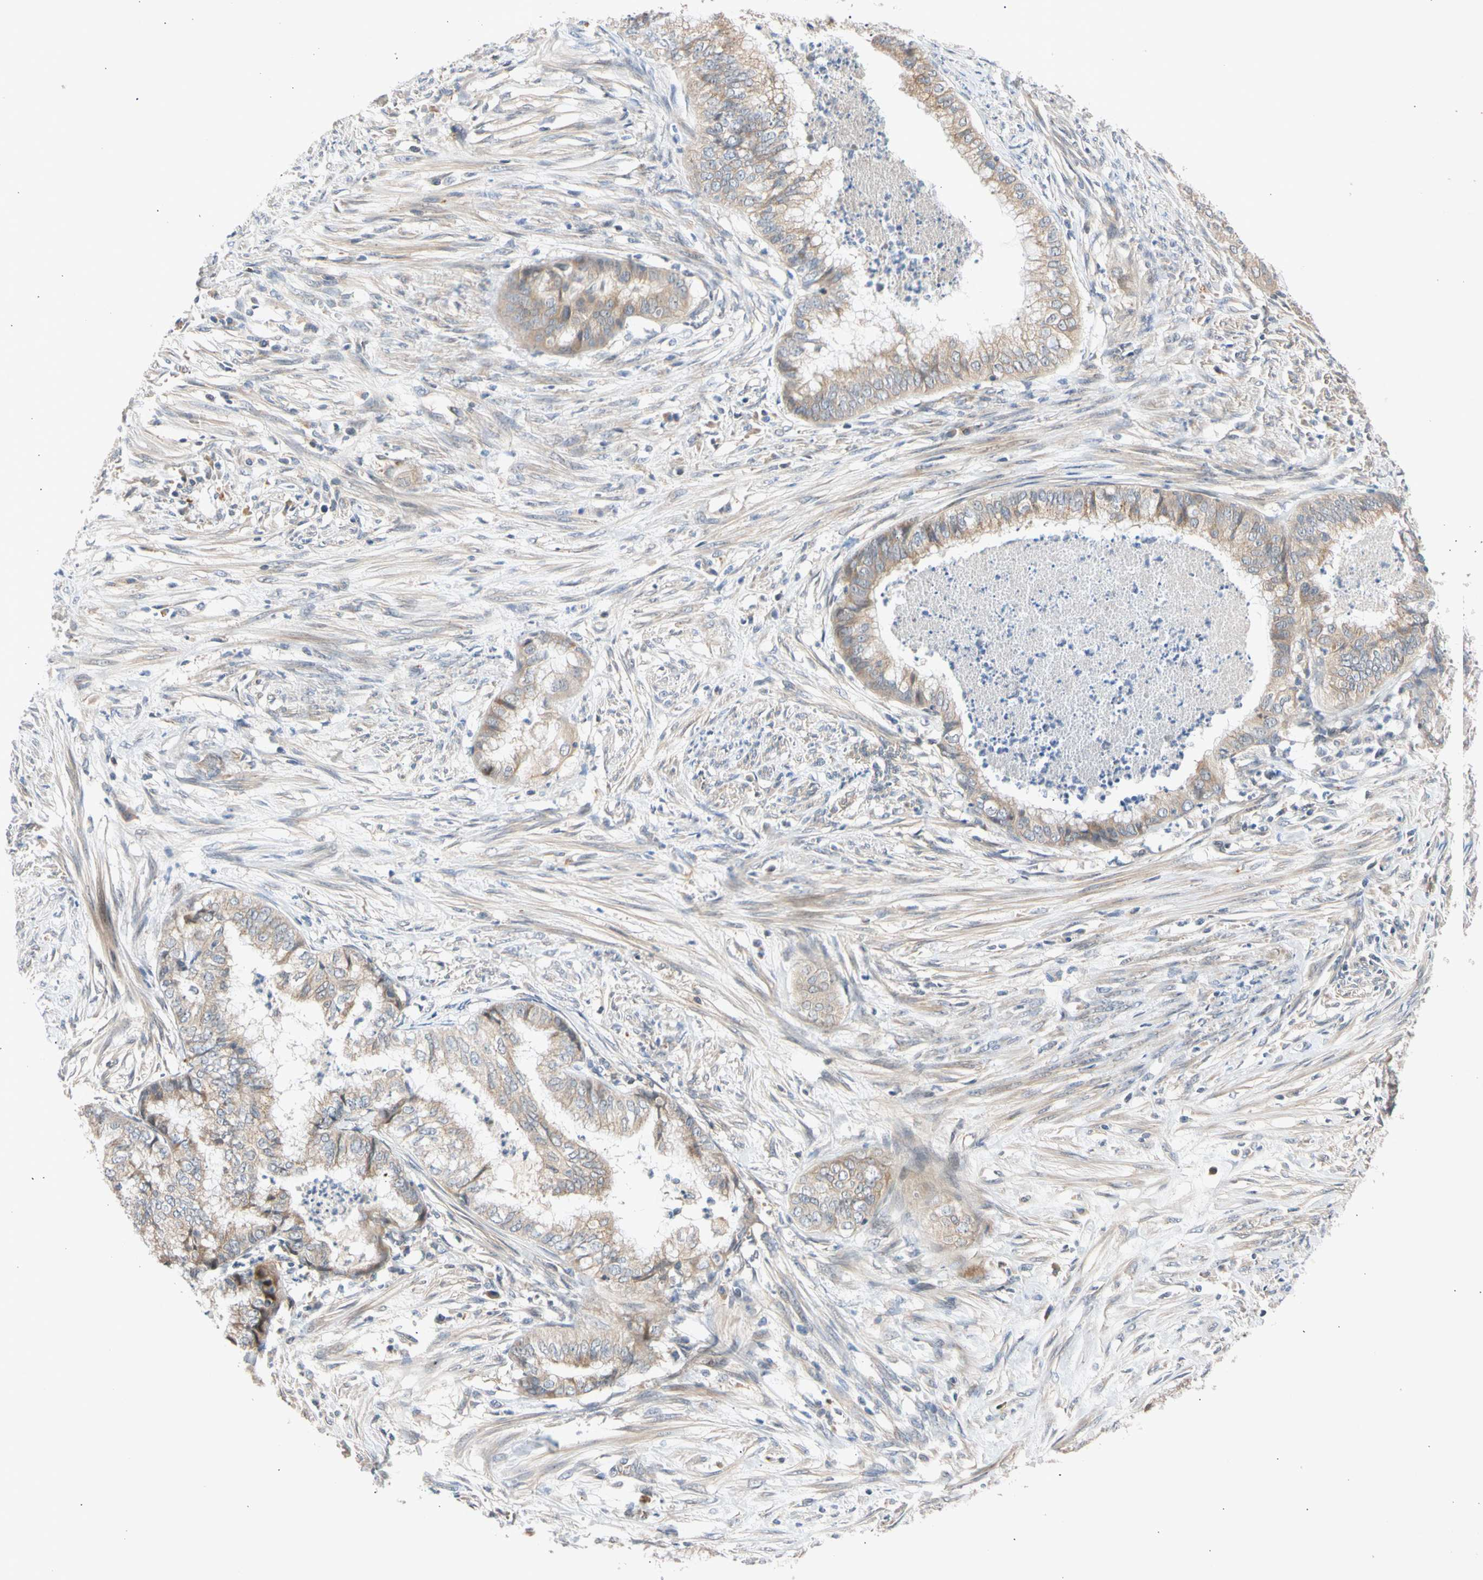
{"staining": {"intensity": "weak", "quantity": ">75%", "location": "cytoplasmic/membranous"}, "tissue": "endometrial cancer", "cell_type": "Tumor cells", "image_type": "cancer", "snomed": [{"axis": "morphology", "description": "Necrosis, NOS"}, {"axis": "morphology", "description": "Adenocarcinoma, NOS"}, {"axis": "topography", "description": "Endometrium"}], "caption": "Immunohistochemical staining of human adenocarcinoma (endometrial) displays weak cytoplasmic/membranous protein positivity in approximately >75% of tumor cells.", "gene": "CNST", "patient": {"sex": "female", "age": 79}}